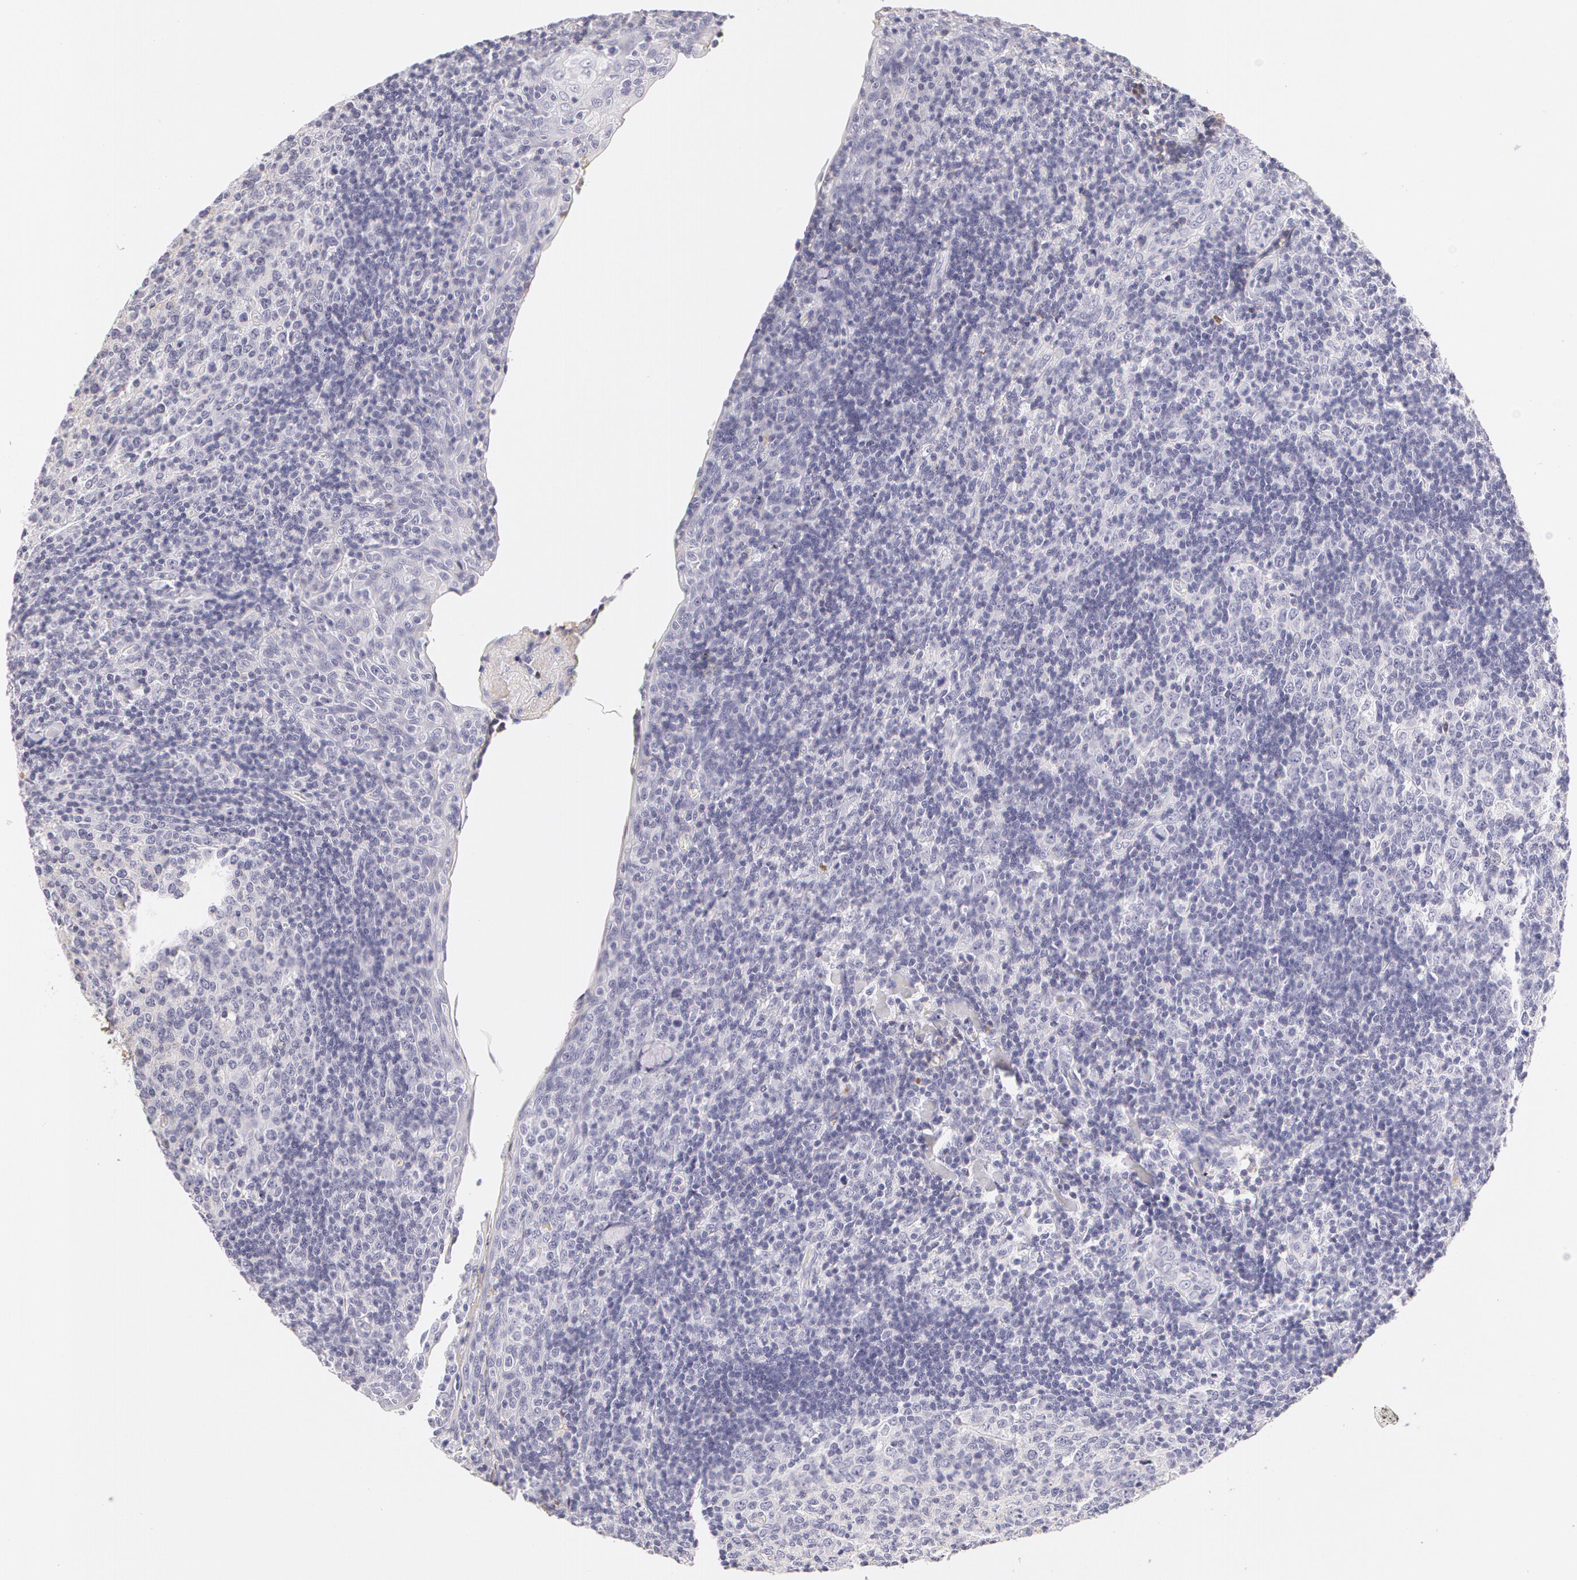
{"staining": {"intensity": "negative", "quantity": "none", "location": "none"}, "tissue": "tonsil", "cell_type": "Germinal center cells", "image_type": "normal", "snomed": [{"axis": "morphology", "description": "Normal tissue, NOS"}, {"axis": "topography", "description": "Tonsil"}], "caption": "Immunohistochemistry (IHC) photomicrograph of benign tonsil stained for a protein (brown), which shows no expression in germinal center cells. (Brightfield microscopy of DAB immunohistochemistry at high magnification).", "gene": "AHSG", "patient": {"sex": "female", "age": 3}}